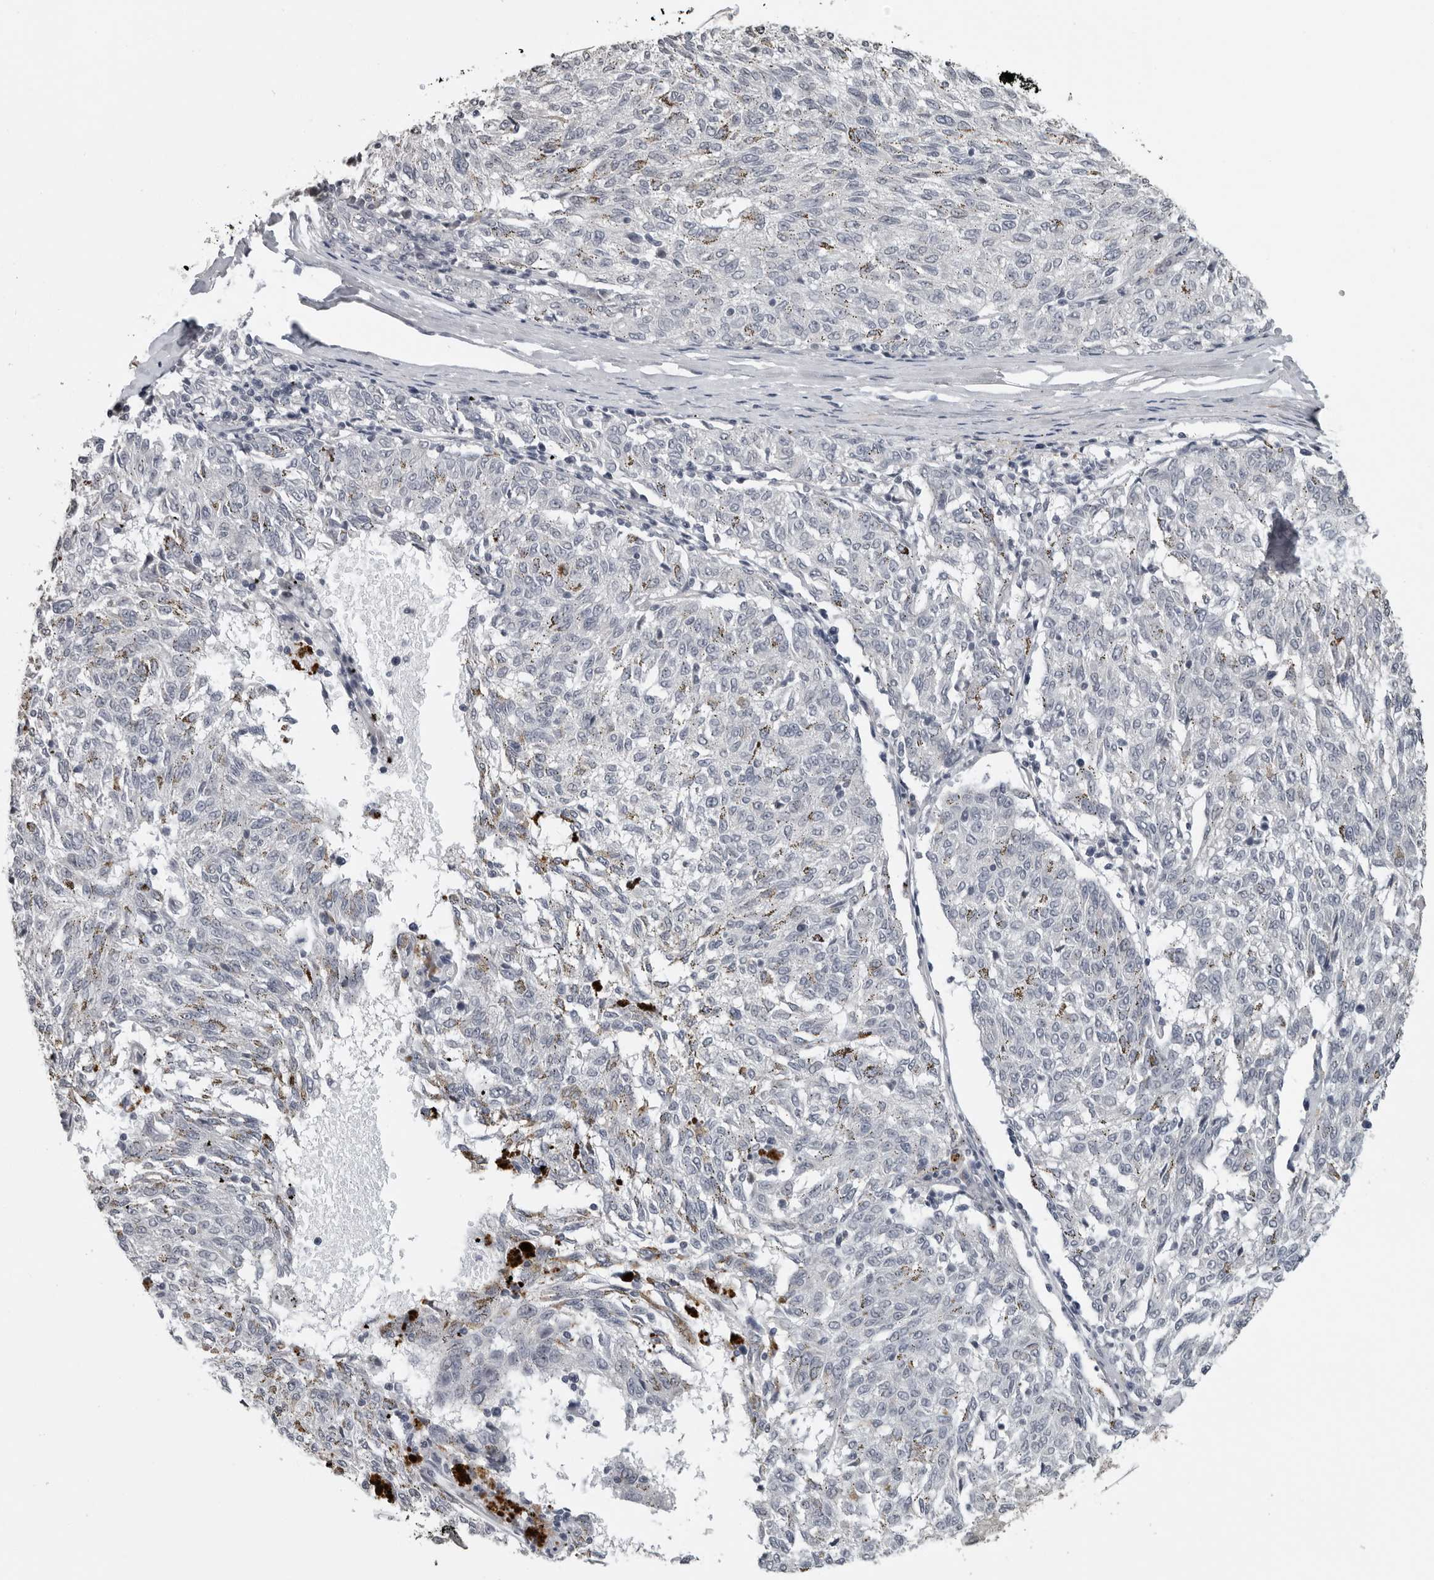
{"staining": {"intensity": "negative", "quantity": "none", "location": "none"}, "tissue": "melanoma", "cell_type": "Tumor cells", "image_type": "cancer", "snomed": [{"axis": "morphology", "description": "Malignant melanoma, NOS"}, {"axis": "topography", "description": "Skin"}], "caption": "This is a image of immunohistochemistry (IHC) staining of melanoma, which shows no staining in tumor cells.", "gene": "PRRX2", "patient": {"sex": "female", "age": 72}}